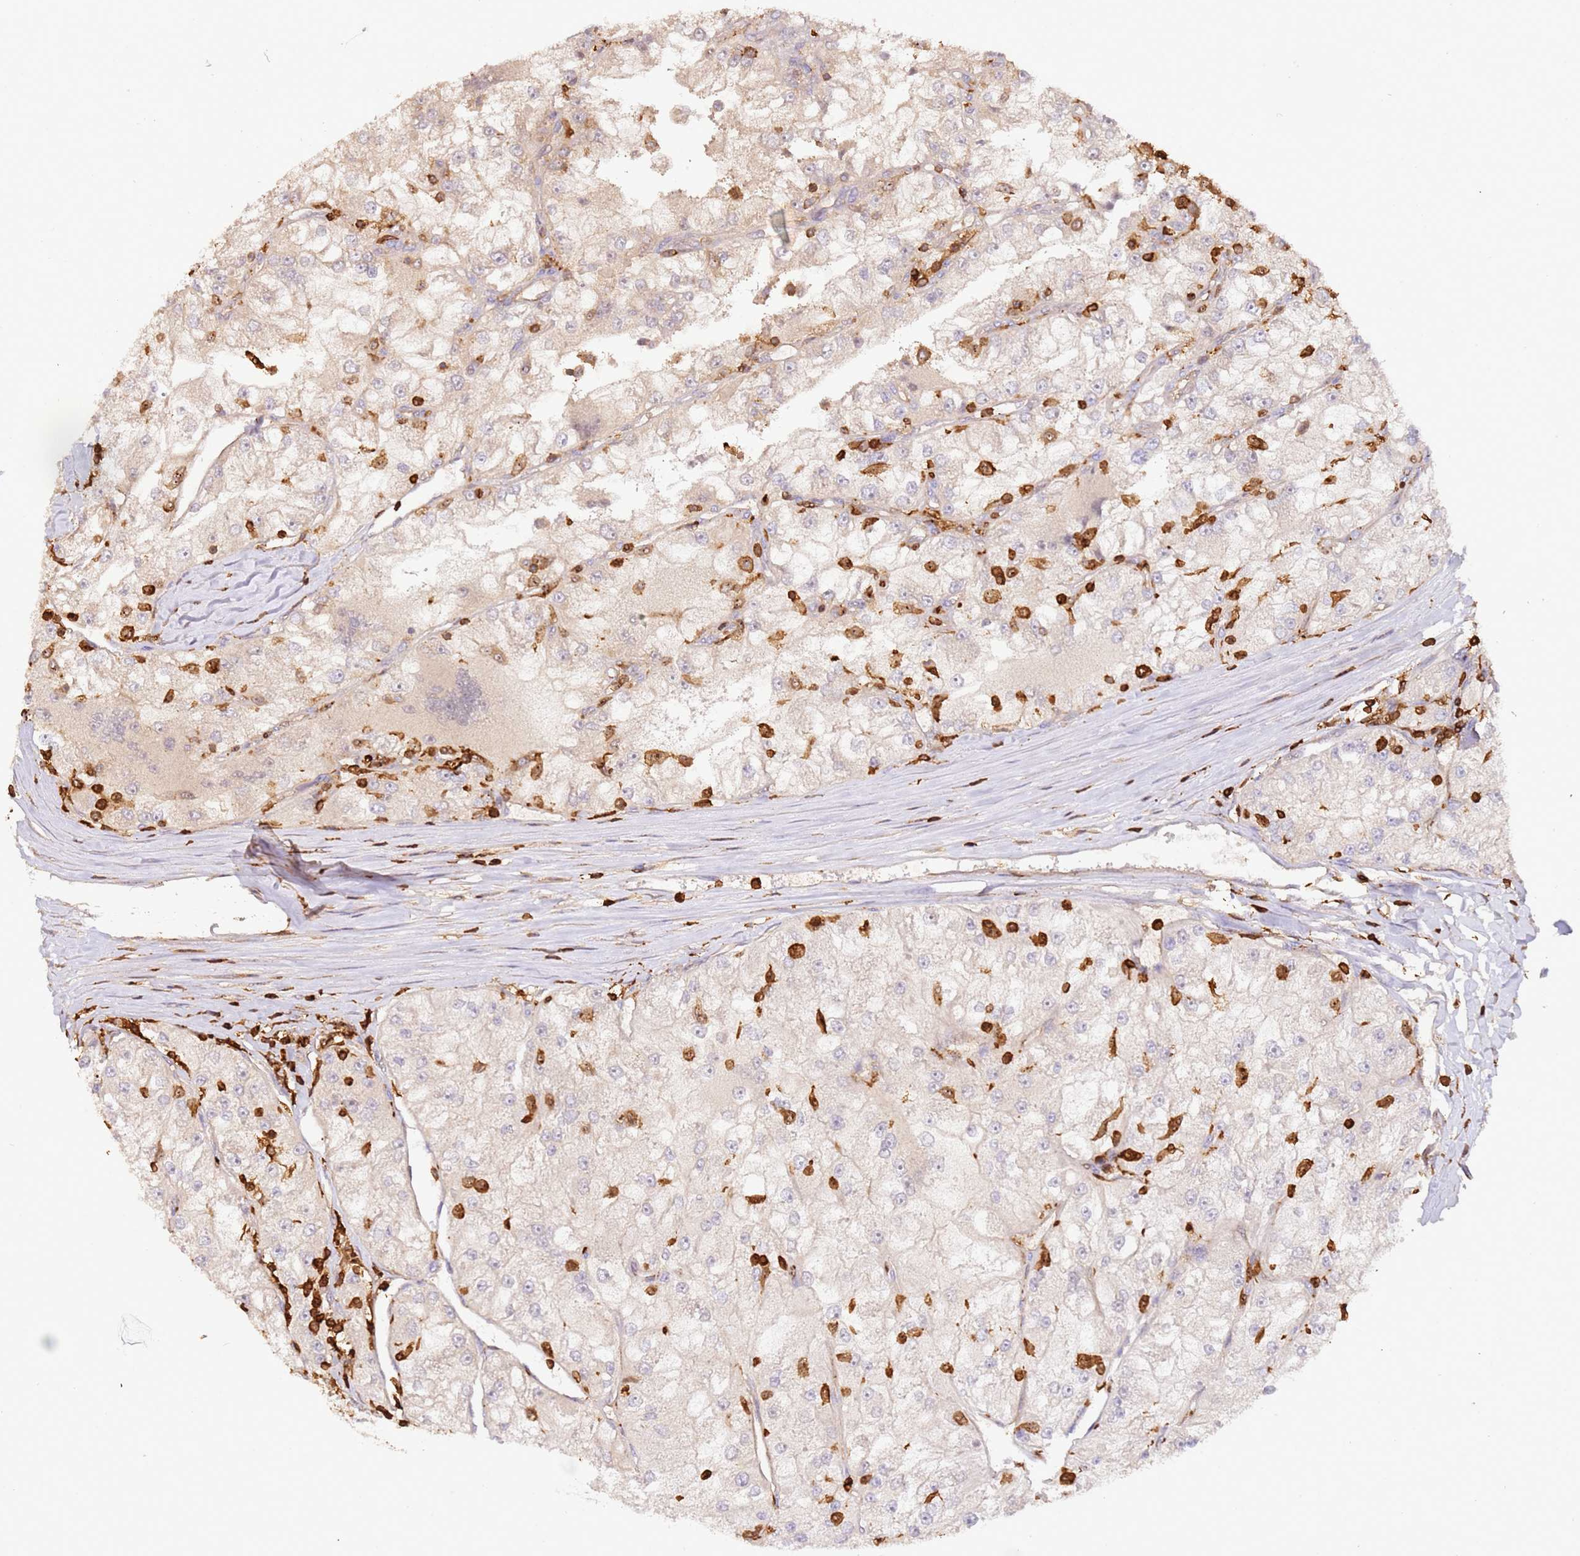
{"staining": {"intensity": "negative", "quantity": "none", "location": "none"}, "tissue": "renal cancer", "cell_type": "Tumor cells", "image_type": "cancer", "snomed": [{"axis": "morphology", "description": "Adenocarcinoma, NOS"}, {"axis": "topography", "description": "Kidney"}], "caption": "Tumor cells show no significant protein positivity in renal cancer.", "gene": "OR6P1", "patient": {"sex": "female", "age": 72}}